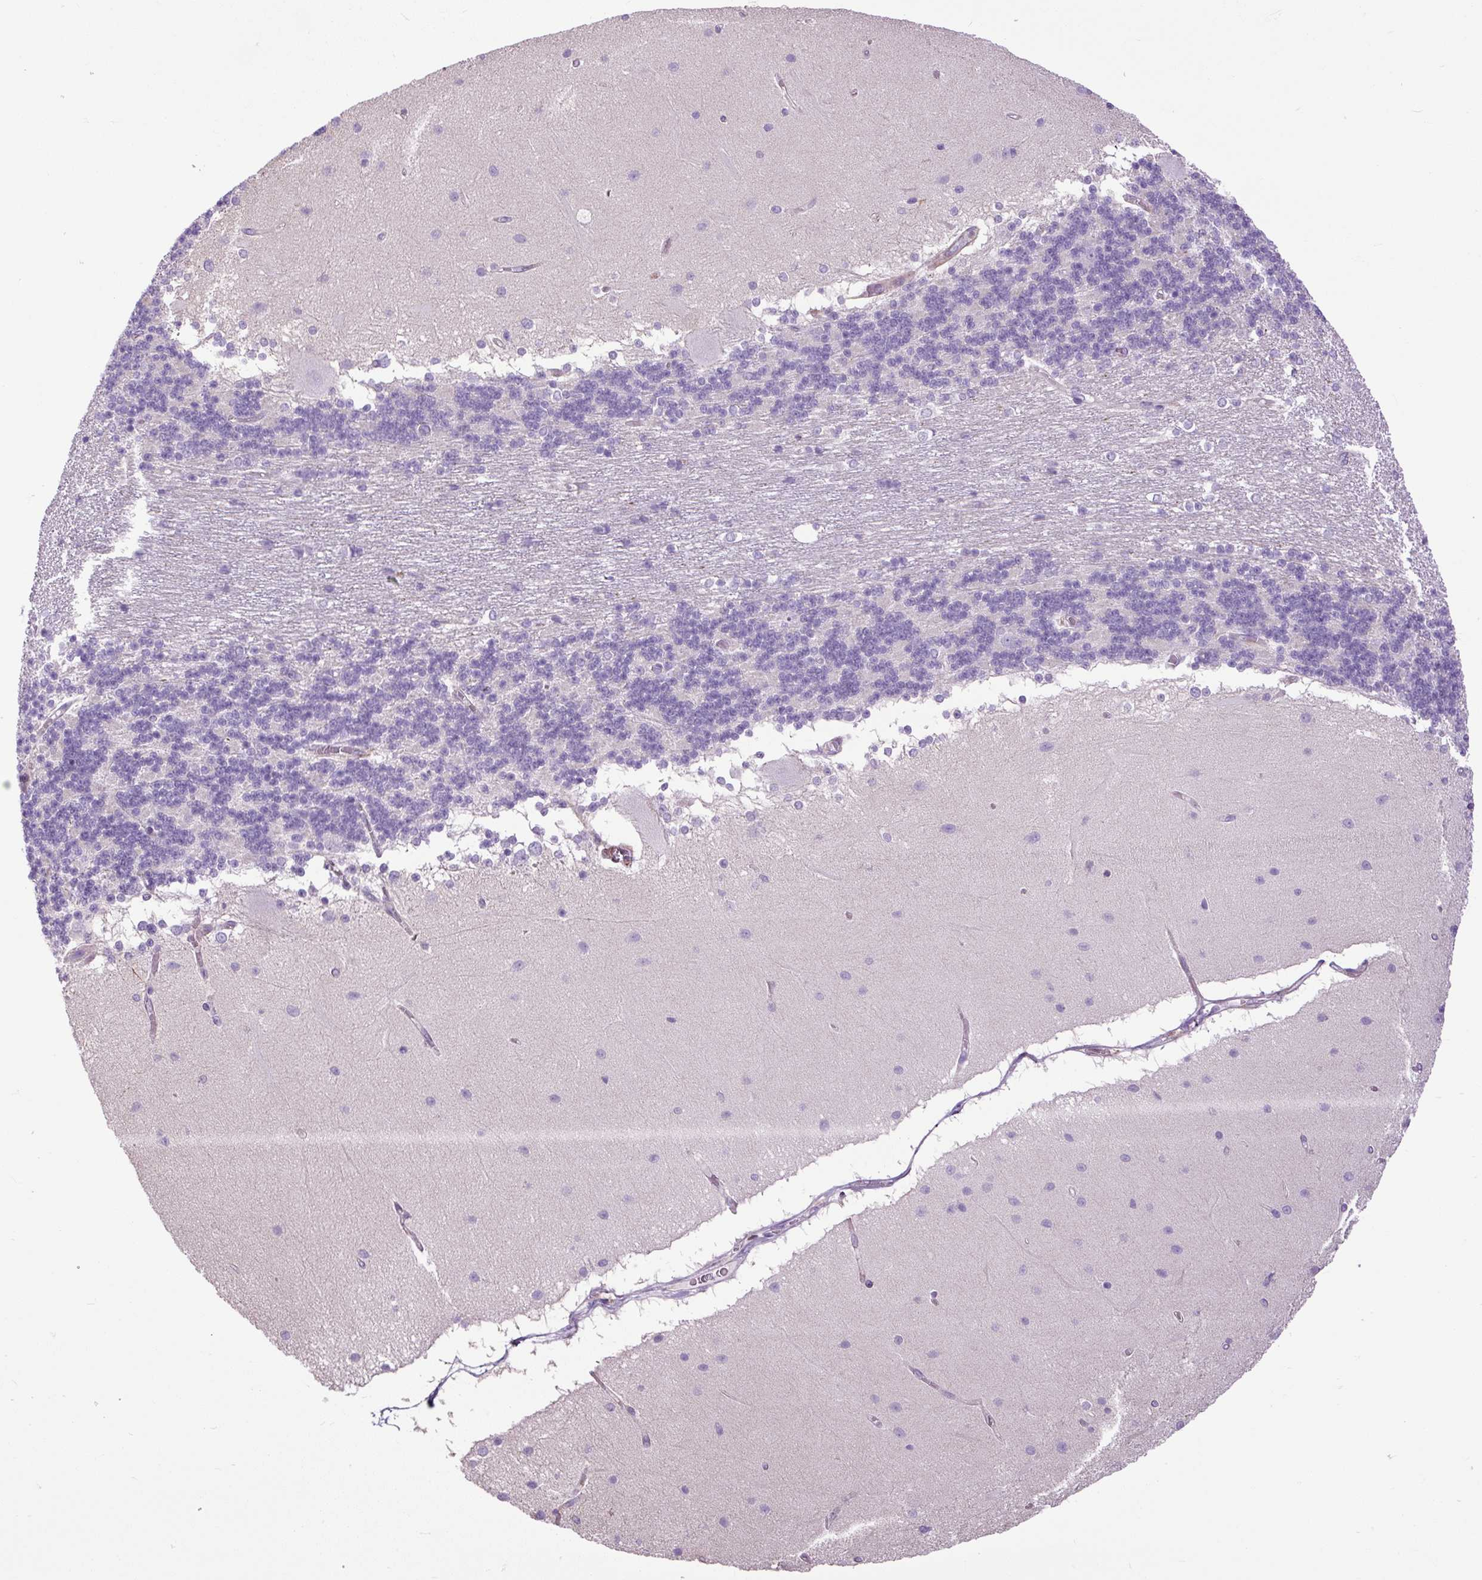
{"staining": {"intensity": "negative", "quantity": "none", "location": "none"}, "tissue": "cerebellum", "cell_type": "Cells in granular layer", "image_type": "normal", "snomed": [{"axis": "morphology", "description": "Normal tissue, NOS"}, {"axis": "topography", "description": "Cerebellum"}], "caption": "Unremarkable cerebellum was stained to show a protein in brown. There is no significant expression in cells in granular layer. The staining is performed using DAB (3,3'-diaminobenzidine) brown chromogen with nuclei counter-stained in using hematoxylin.", "gene": "ZNF197", "patient": {"sex": "female", "age": 54}}